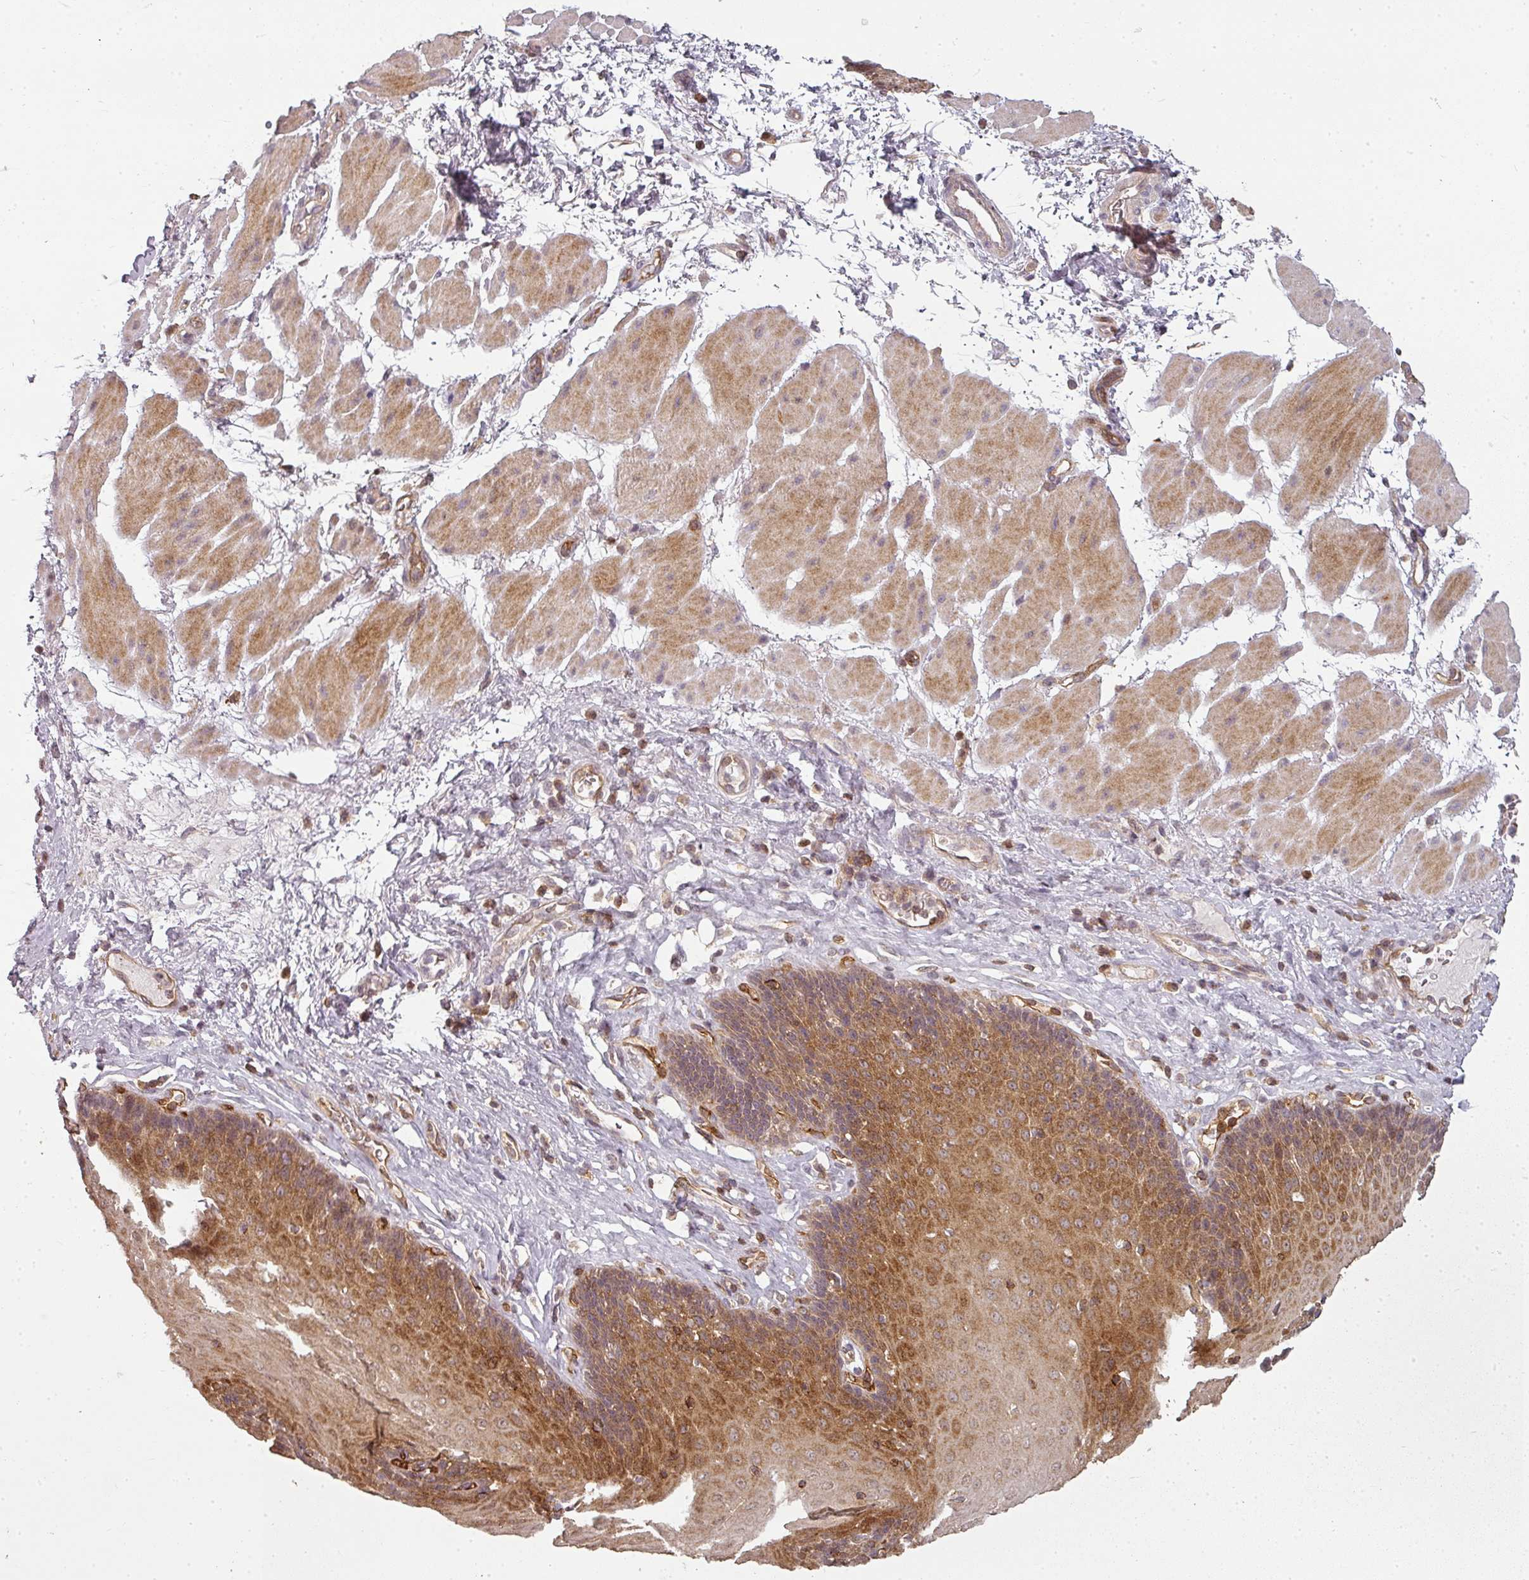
{"staining": {"intensity": "moderate", "quantity": "25%-75%", "location": "cytoplasmic/membranous"}, "tissue": "esophagus", "cell_type": "Squamous epithelial cells", "image_type": "normal", "snomed": [{"axis": "morphology", "description": "Normal tissue, NOS"}, {"axis": "topography", "description": "Esophagus"}], "caption": "An image showing moderate cytoplasmic/membranous staining in approximately 25%-75% of squamous epithelial cells in normal esophagus, as visualized by brown immunohistochemical staining.", "gene": "CLIC1", "patient": {"sex": "female", "age": 66}}